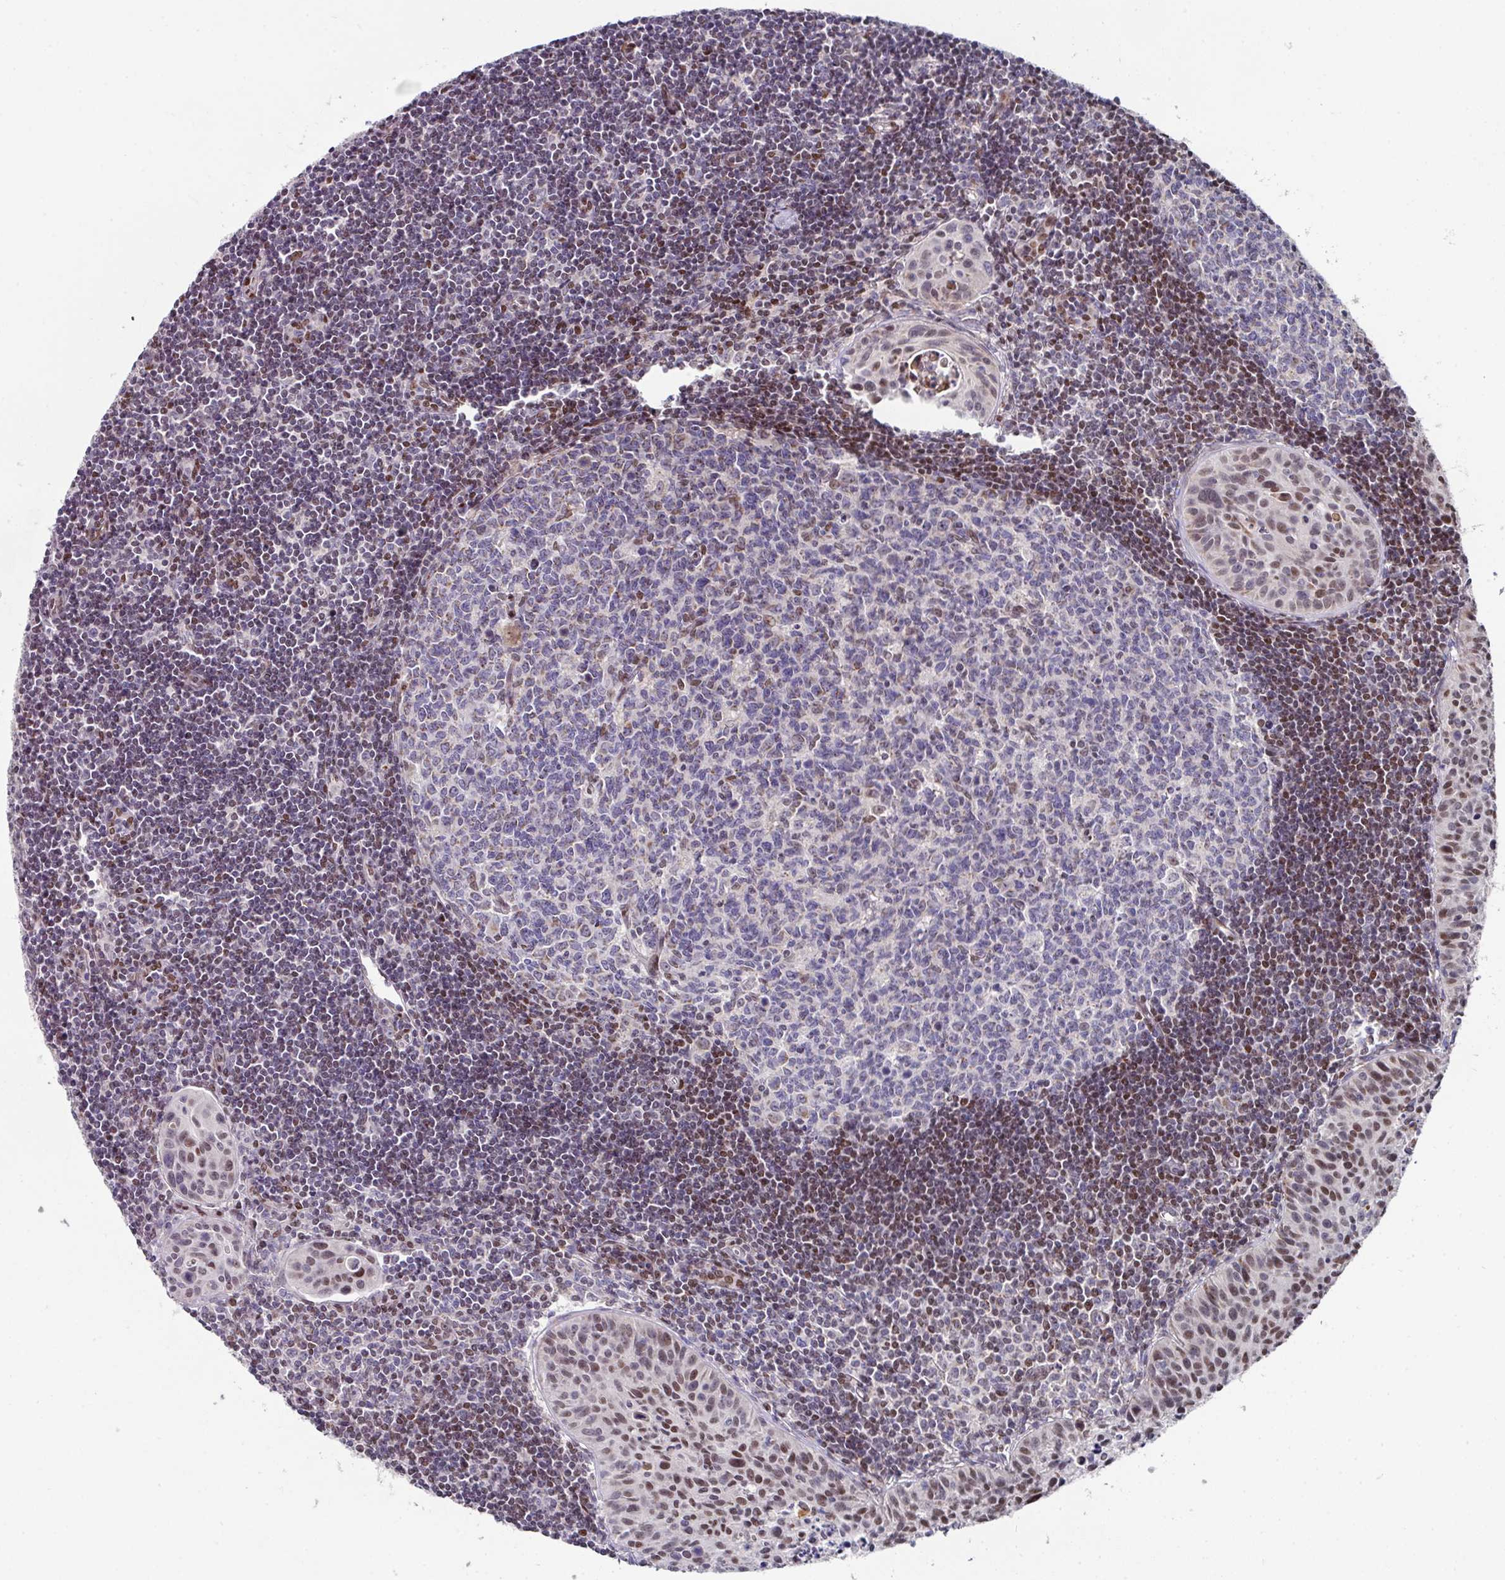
{"staining": {"intensity": "weak", "quantity": "<25%", "location": "nuclear"}, "tissue": "lymph node", "cell_type": "Germinal center cells", "image_type": "normal", "snomed": [{"axis": "morphology", "description": "Normal tissue, NOS"}, {"axis": "topography", "description": "Lymph node"}], "caption": "DAB (3,3'-diaminobenzidine) immunohistochemical staining of unremarkable lymph node demonstrates no significant positivity in germinal center cells.", "gene": "CBX7", "patient": {"sex": "female", "age": 29}}